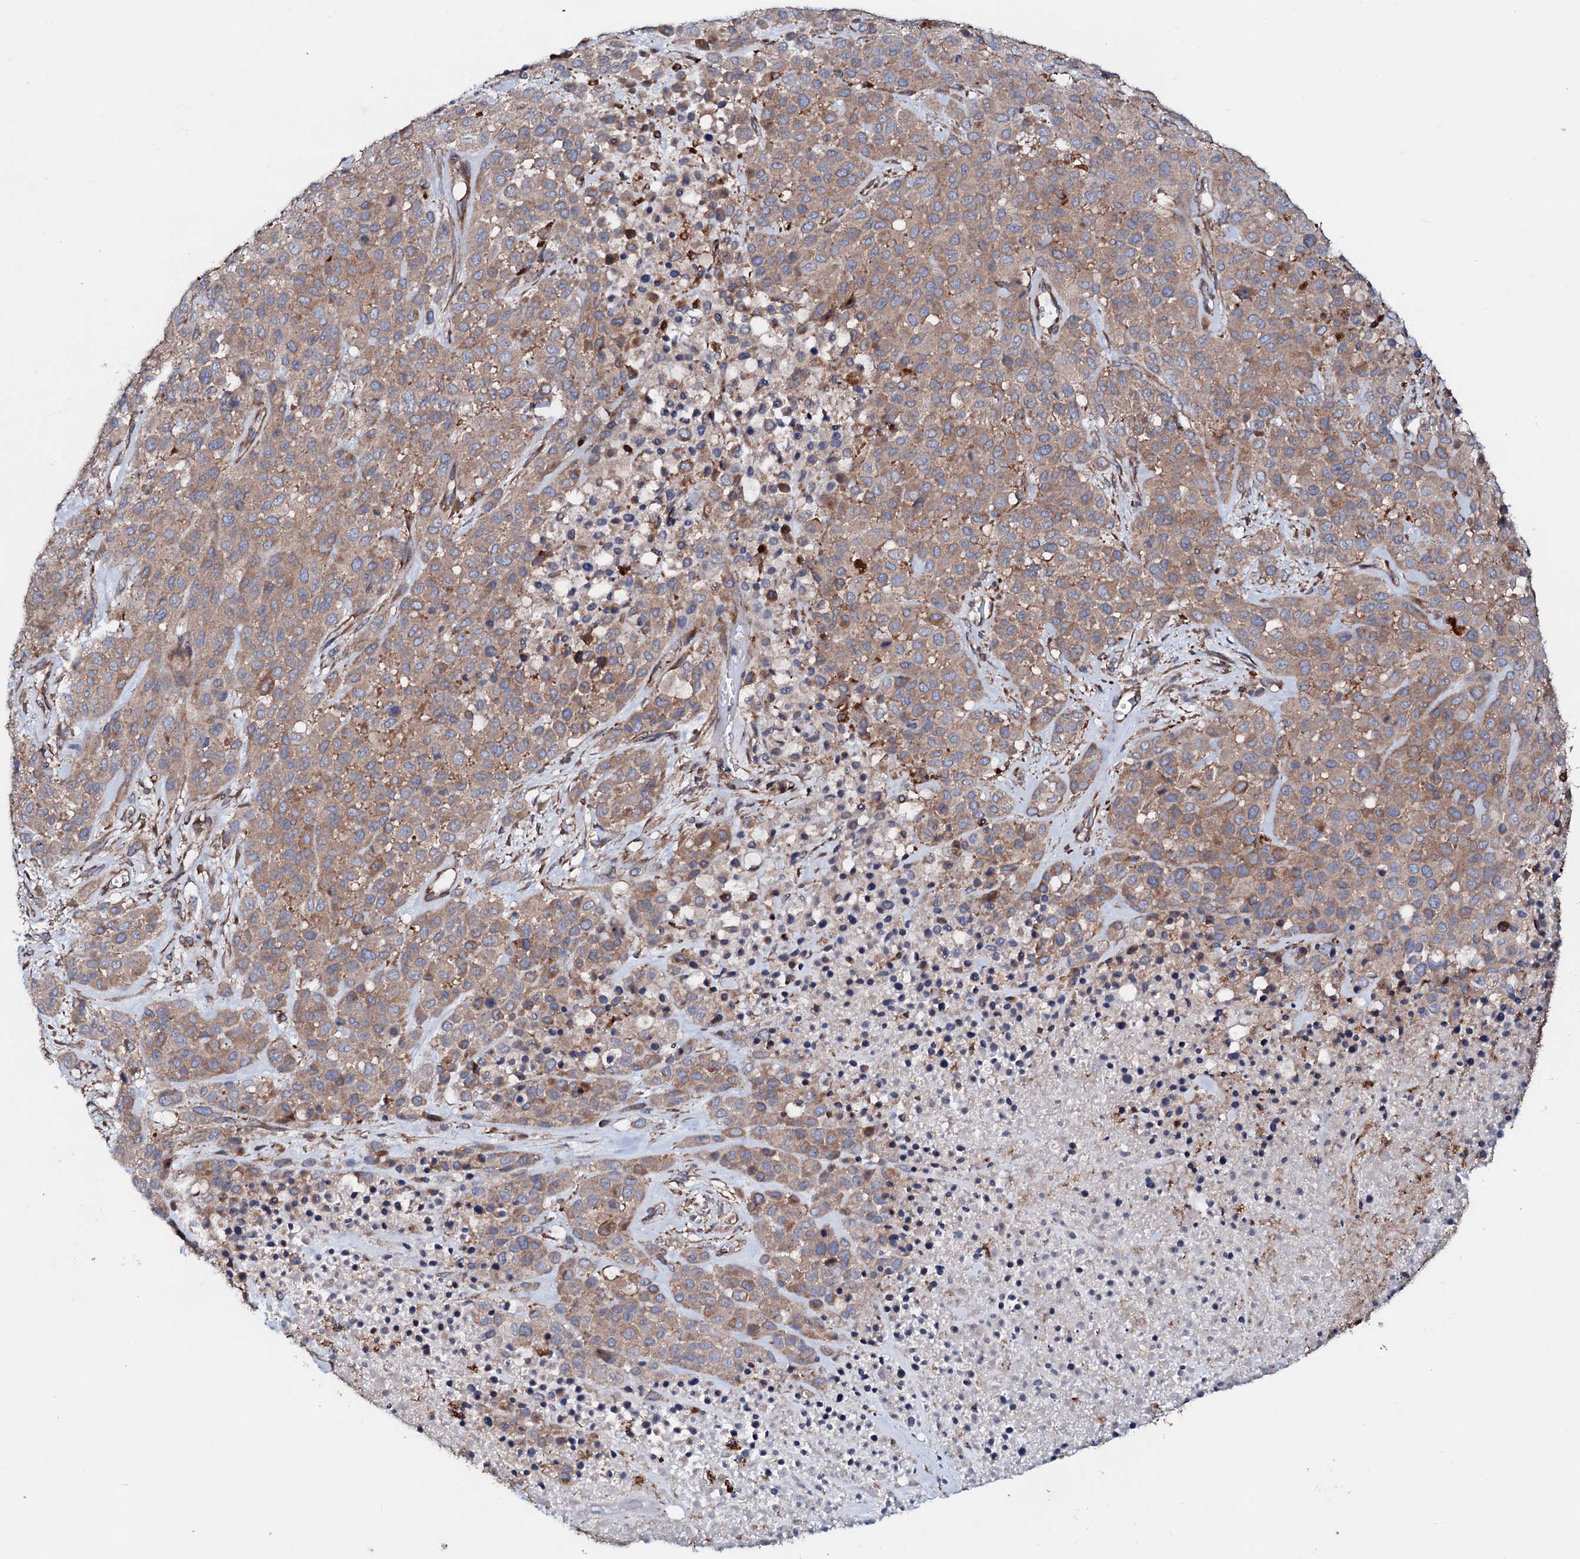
{"staining": {"intensity": "moderate", "quantity": ">75%", "location": "cytoplasmic/membranous"}, "tissue": "melanoma", "cell_type": "Tumor cells", "image_type": "cancer", "snomed": [{"axis": "morphology", "description": "Malignant melanoma, Metastatic site"}, {"axis": "topography", "description": "Skin"}], "caption": "Moderate cytoplasmic/membranous protein positivity is seen in approximately >75% of tumor cells in melanoma.", "gene": "P2RX4", "patient": {"sex": "female", "age": 81}}